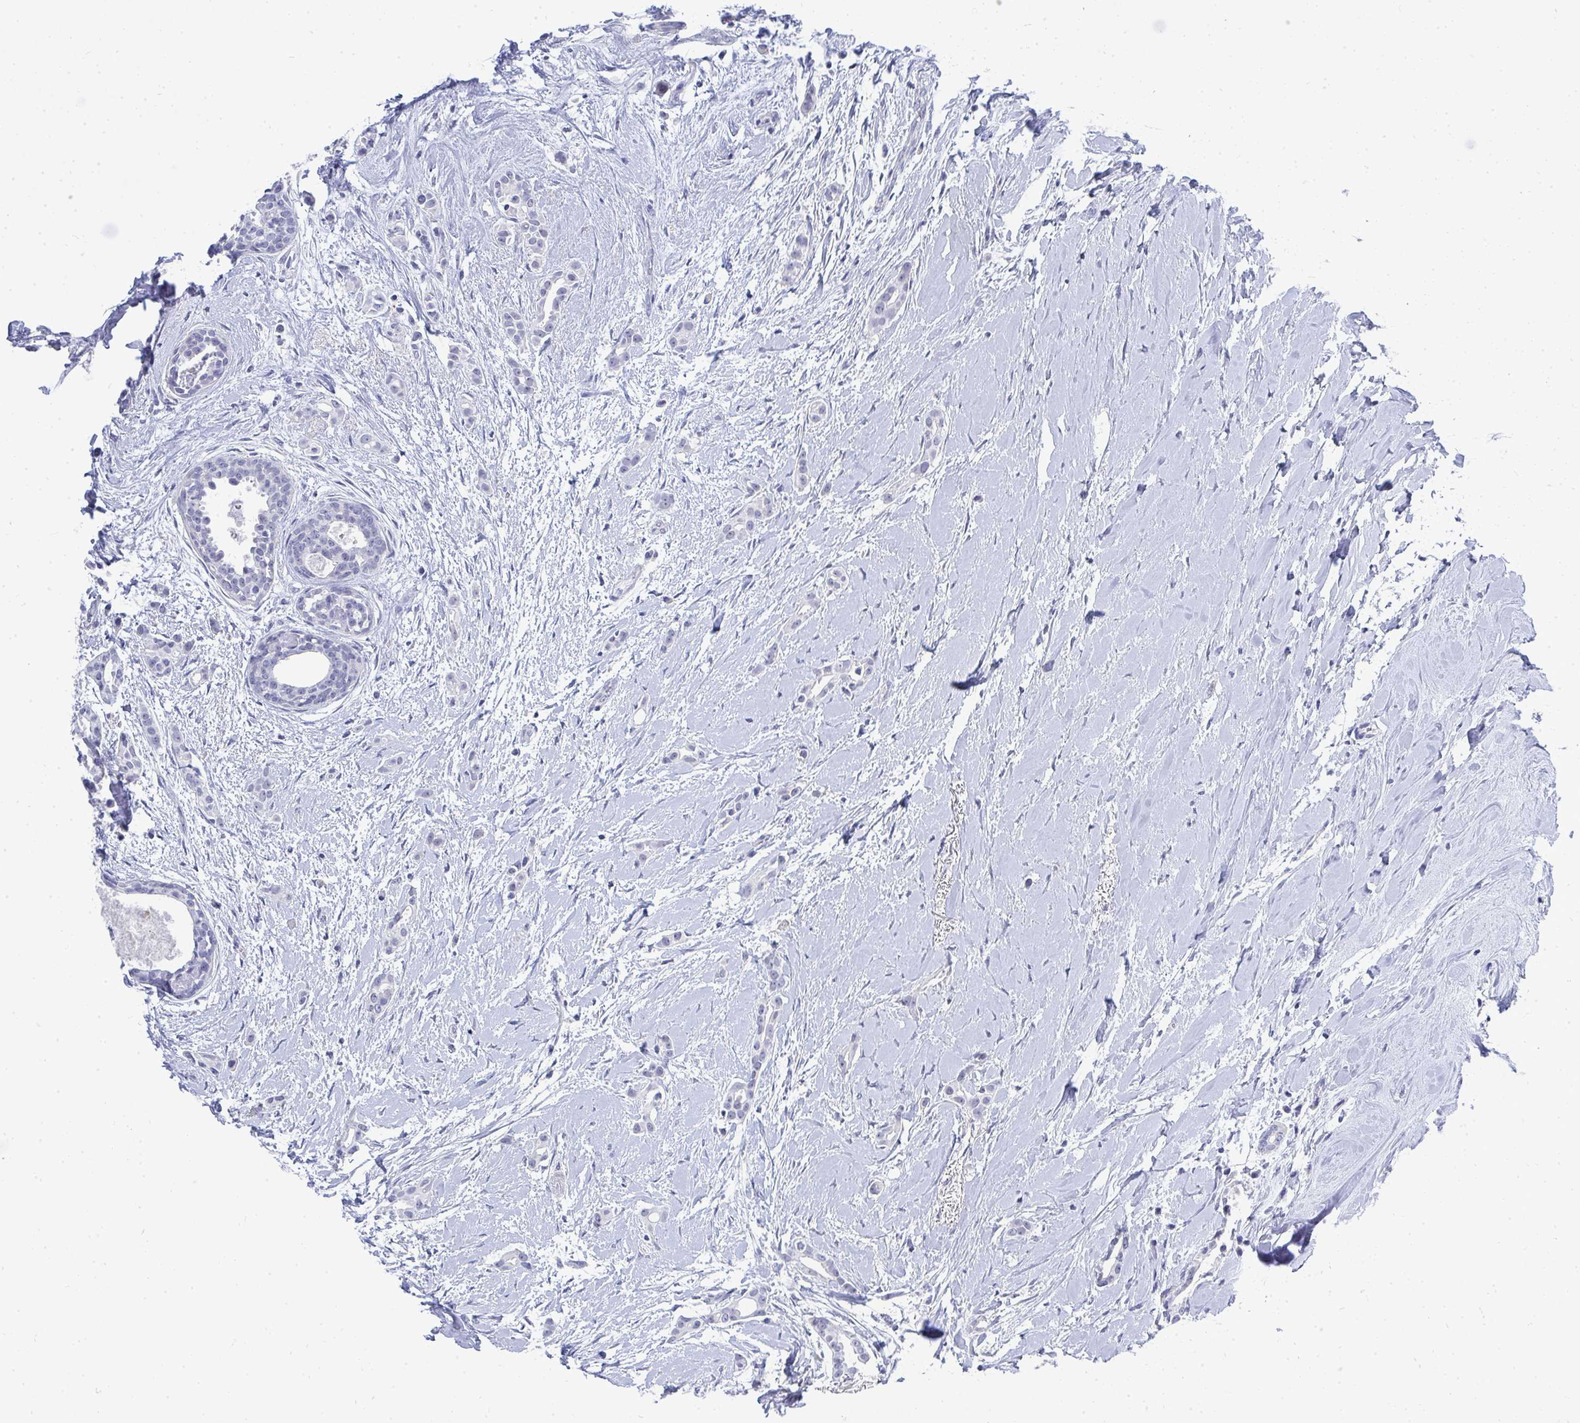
{"staining": {"intensity": "negative", "quantity": "none", "location": "none"}, "tissue": "breast cancer", "cell_type": "Tumor cells", "image_type": "cancer", "snomed": [{"axis": "morphology", "description": "Duct carcinoma"}, {"axis": "topography", "description": "Breast"}], "caption": "DAB (3,3'-diaminobenzidine) immunohistochemical staining of human intraductal carcinoma (breast) exhibits no significant positivity in tumor cells.", "gene": "TMEM82", "patient": {"sex": "female", "age": 64}}